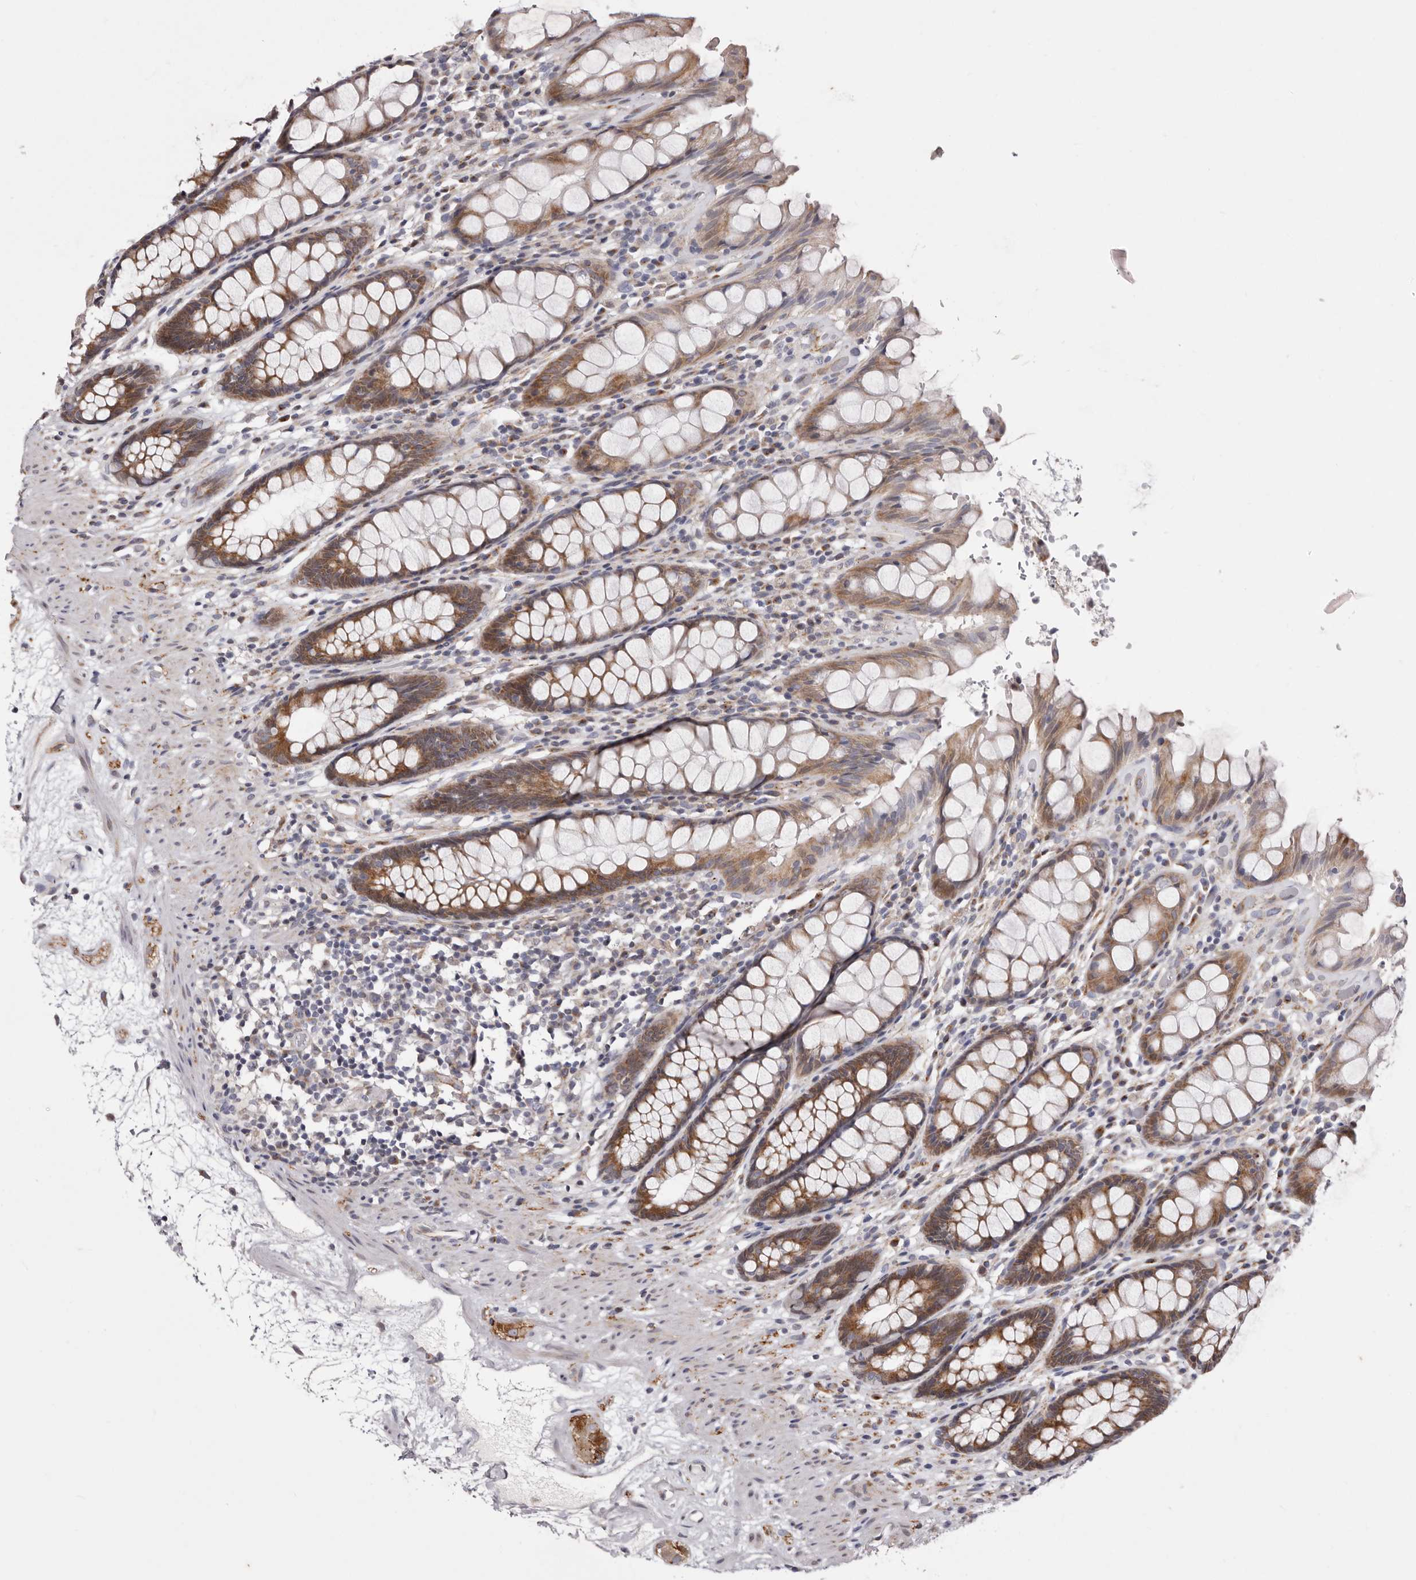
{"staining": {"intensity": "moderate", "quantity": ">75%", "location": "cytoplasmic/membranous"}, "tissue": "rectum", "cell_type": "Glandular cells", "image_type": "normal", "snomed": [{"axis": "morphology", "description": "Normal tissue, NOS"}, {"axis": "topography", "description": "Rectum"}], "caption": "Rectum was stained to show a protein in brown. There is medium levels of moderate cytoplasmic/membranous positivity in about >75% of glandular cells. (IHC, brightfield microscopy, high magnification).", "gene": "TIMM17B", "patient": {"sex": "male", "age": 64}}